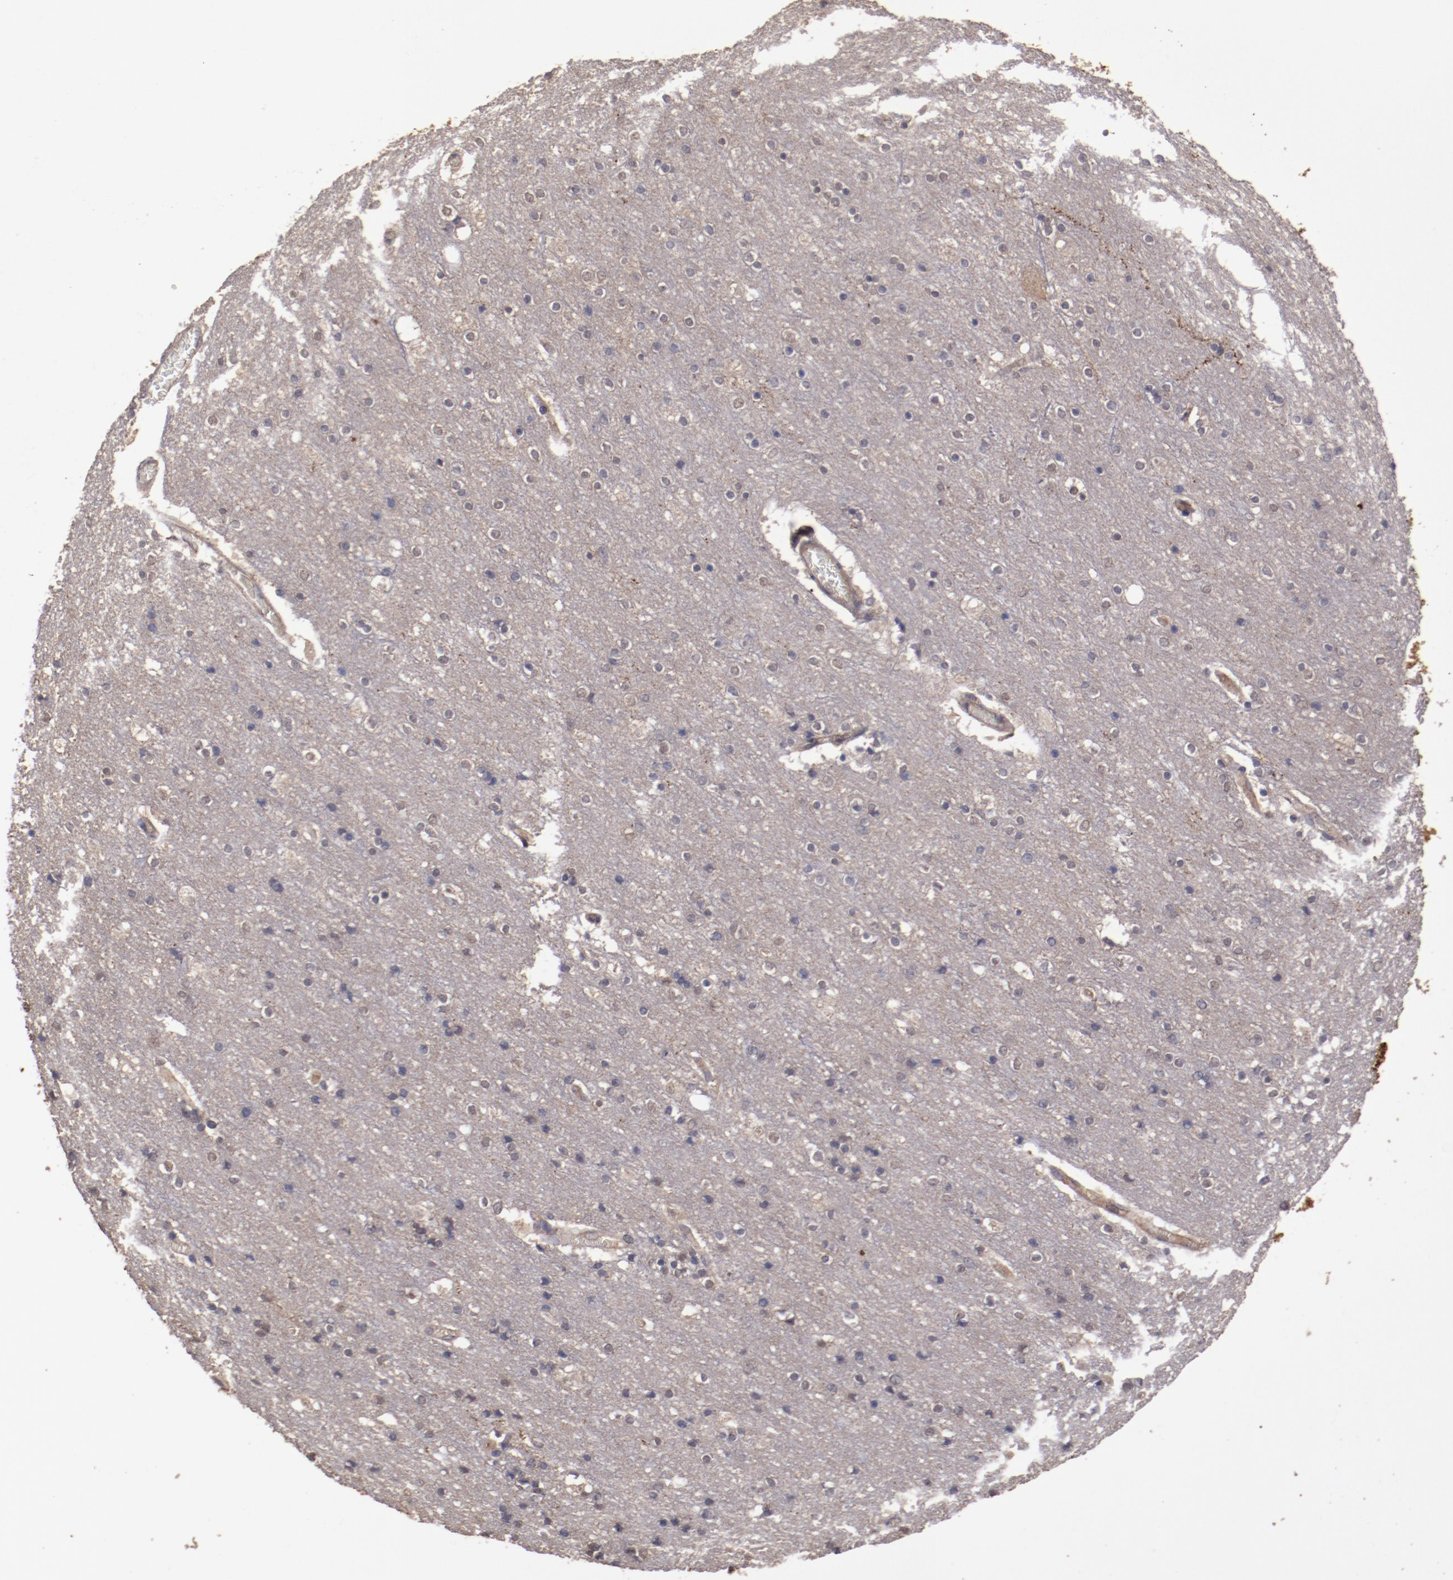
{"staining": {"intensity": "negative", "quantity": "none", "location": "none"}, "tissue": "cerebral cortex", "cell_type": "Endothelial cells", "image_type": "normal", "snomed": [{"axis": "morphology", "description": "Normal tissue, NOS"}, {"axis": "topography", "description": "Cerebral cortex"}], "caption": "High power microscopy micrograph of an IHC photomicrograph of normal cerebral cortex, revealing no significant positivity in endothelial cells. Nuclei are stained in blue.", "gene": "FAT1", "patient": {"sex": "female", "age": 54}}